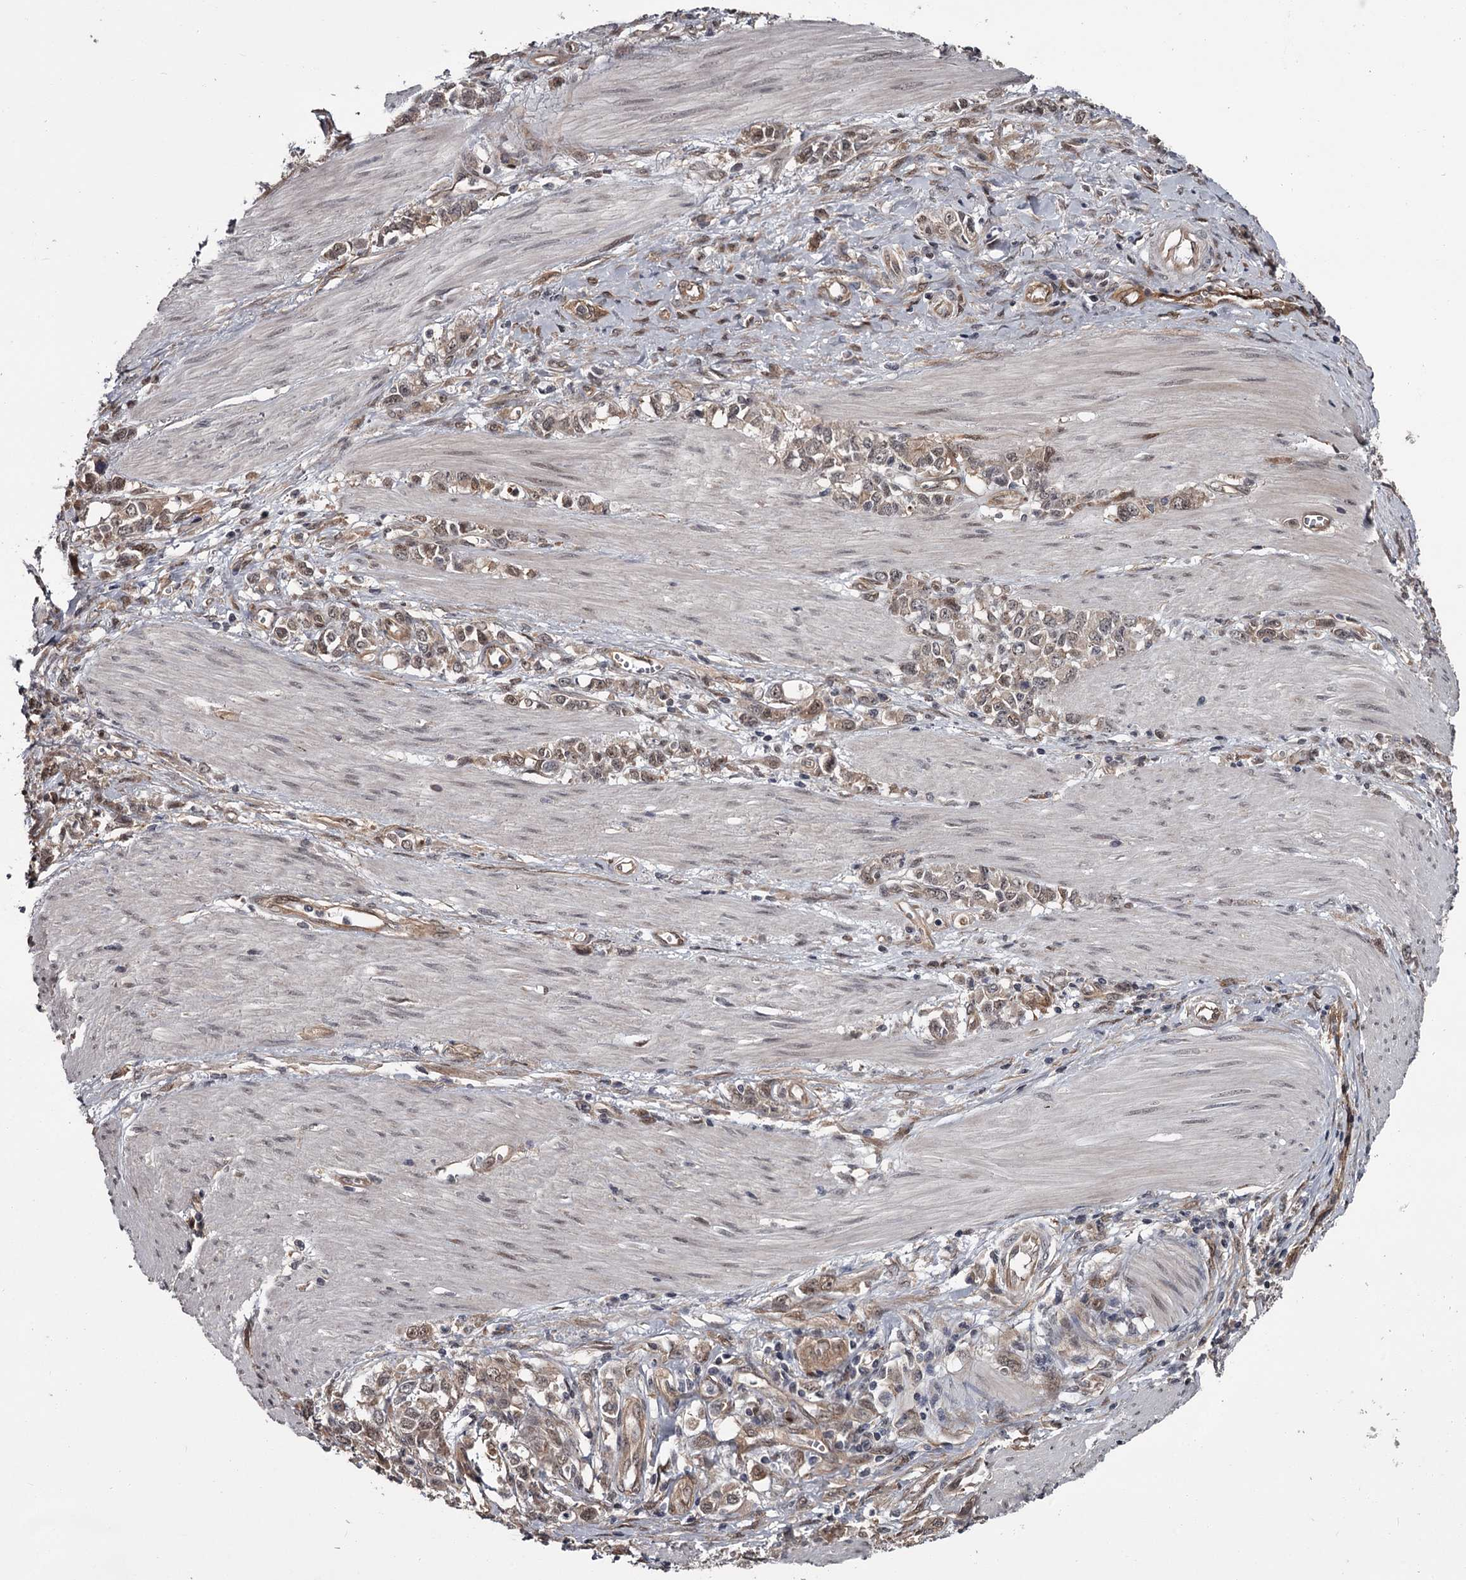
{"staining": {"intensity": "weak", "quantity": ">75%", "location": "cytoplasmic/membranous,nuclear"}, "tissue": "stomach cancer", "cell_type": "Tumor cells", "image_type": "cancer", "snomed": [{"axis": "morphology", "description": "Adenocarcinoma, NOS"}, {"axis": "topography", "description": "Stomach"}], "caption": "The histopathology image displays staining of adenocarcinoma (stomach), revealing weak cytoplasmic/membranous and nuclear protein expression (brown color) within tumor cells.", "gene": "CDC42EP2", "patient": {"sex": "female", "age": 76}}